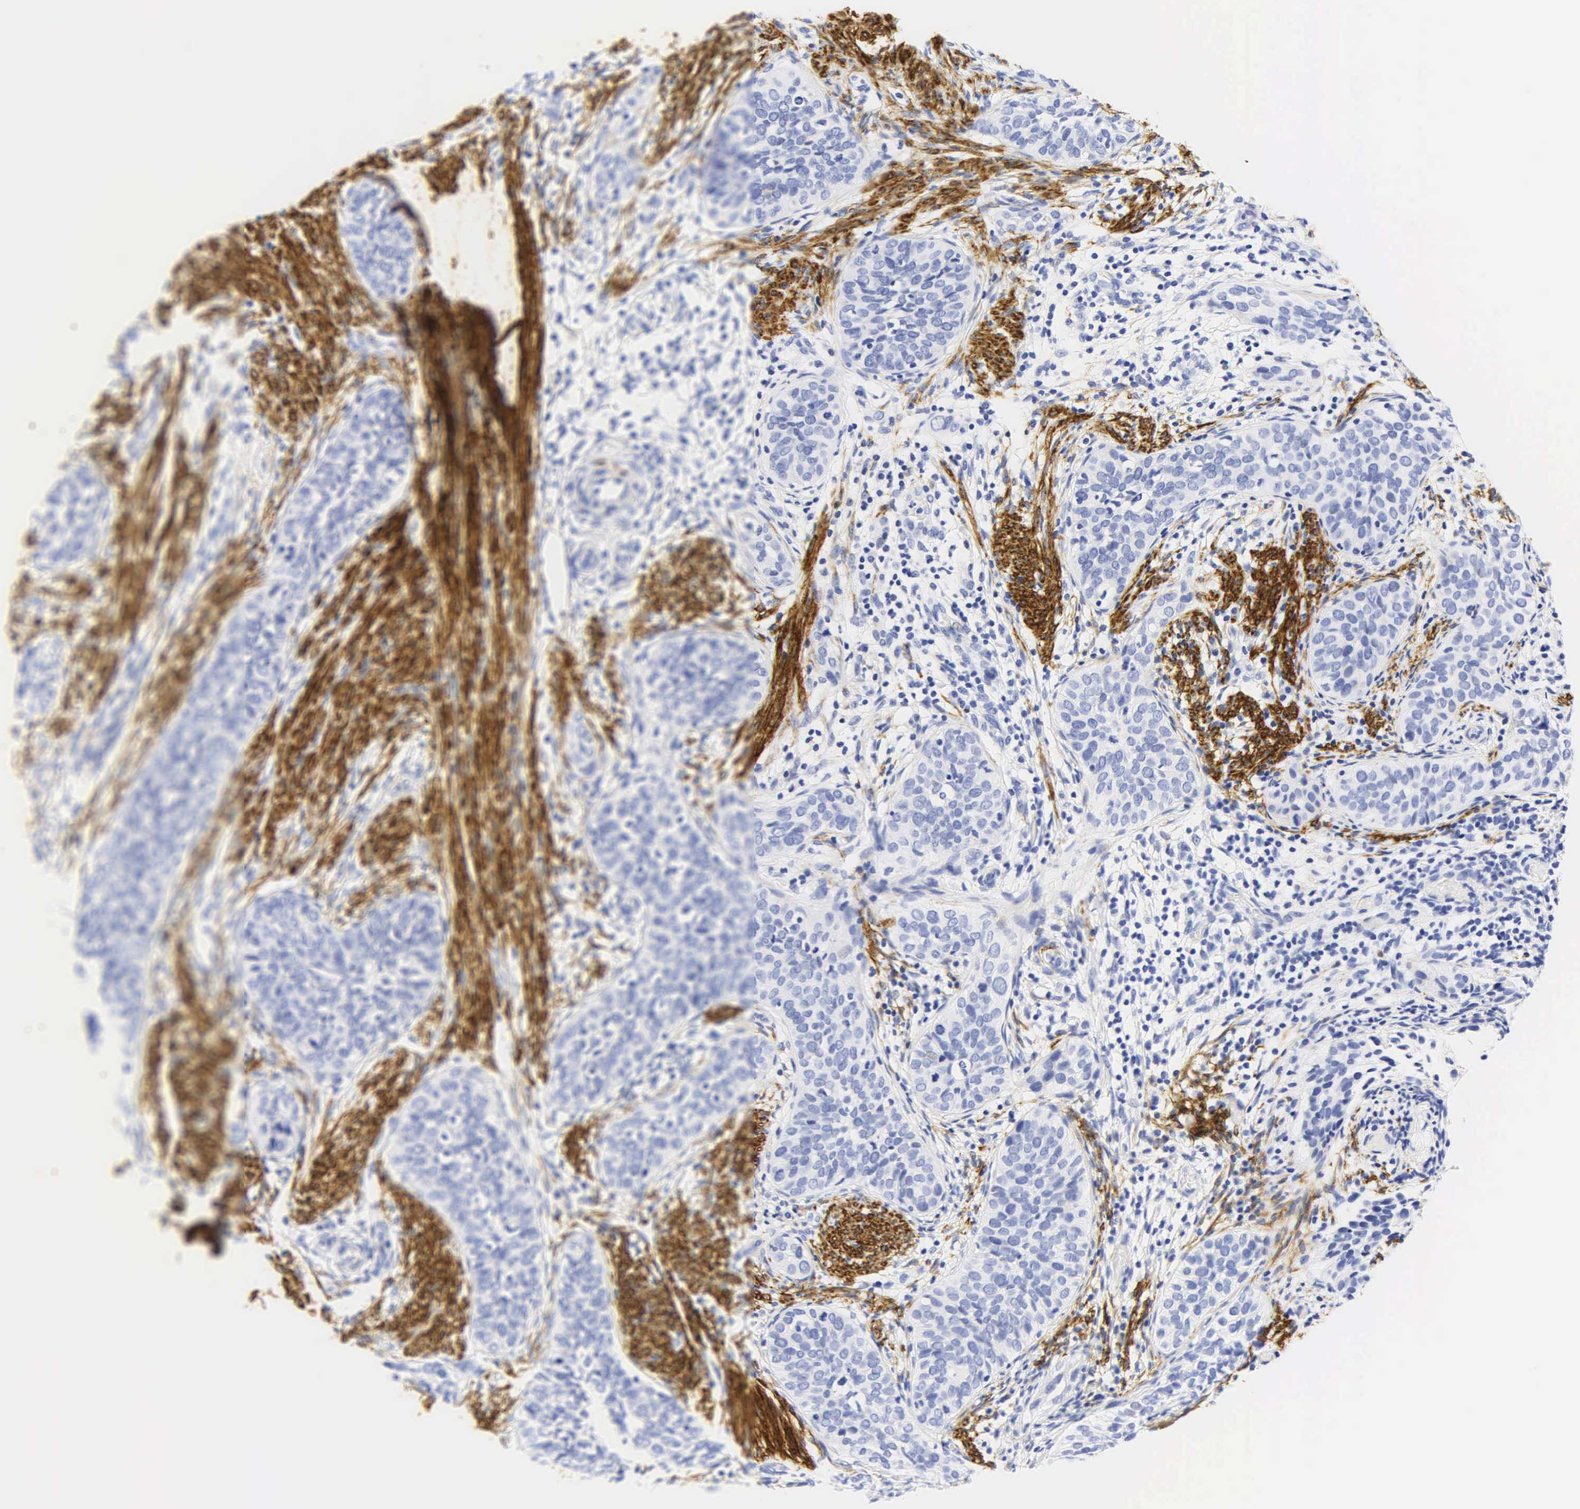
{"staining": {"intensity": "negative", "quantity": "none", "location": "none"}, "tissue": "cervical cancer", "cell_type": "Tumor cells", "image_type": "cancer", "snomed": [{"axis": "morphology", "description": "Squamous cell carcinoma, NOS"}, {"axis": "topography", "description": "Cervix"}], "caption": "Cervical cancer stained for a protein using immunohistochemistry (IHC) reveals no staining tumor cells.", "gene": "DES", "patient": {"sex": "female", "age": 31}}